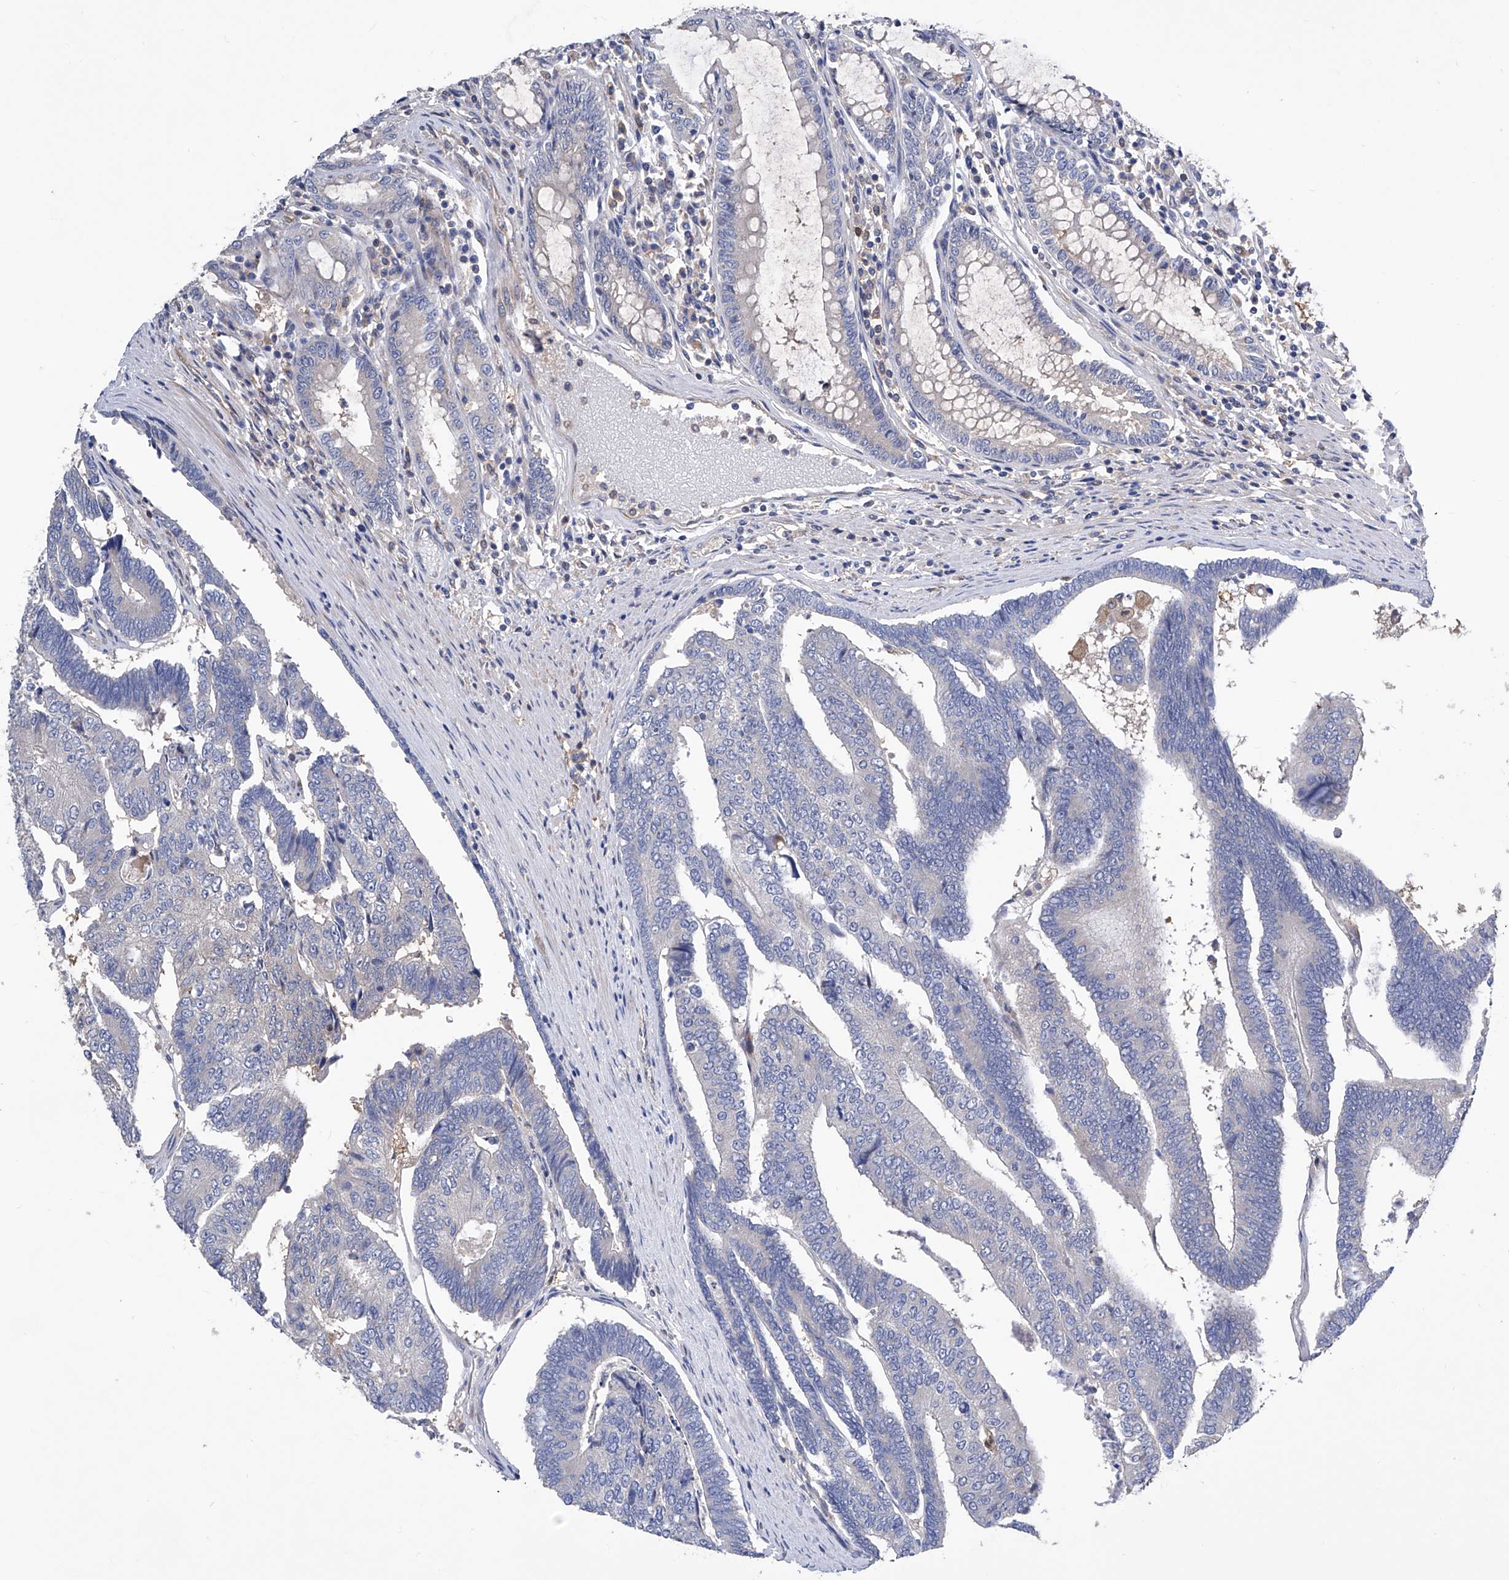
{"staining": {"intensity": "negative", "quantity": "none", "location": "none"}, "tissue": "colorectal cancer", "cell_type": "Tumor cells", "image_type": "cancer", "snomed": [{"axis": "morphology", "description": "Adenocarcinoma, NOS"}, {"axis": "topography", "description": "Colon"}], "caption": "An image of colorectal cancer (adenocarcinoma) stained for a protein demonstrates no brown staining in tumor cells.", "gene": "SPATA20", "patient": {"sex": "female", "age": 67}}